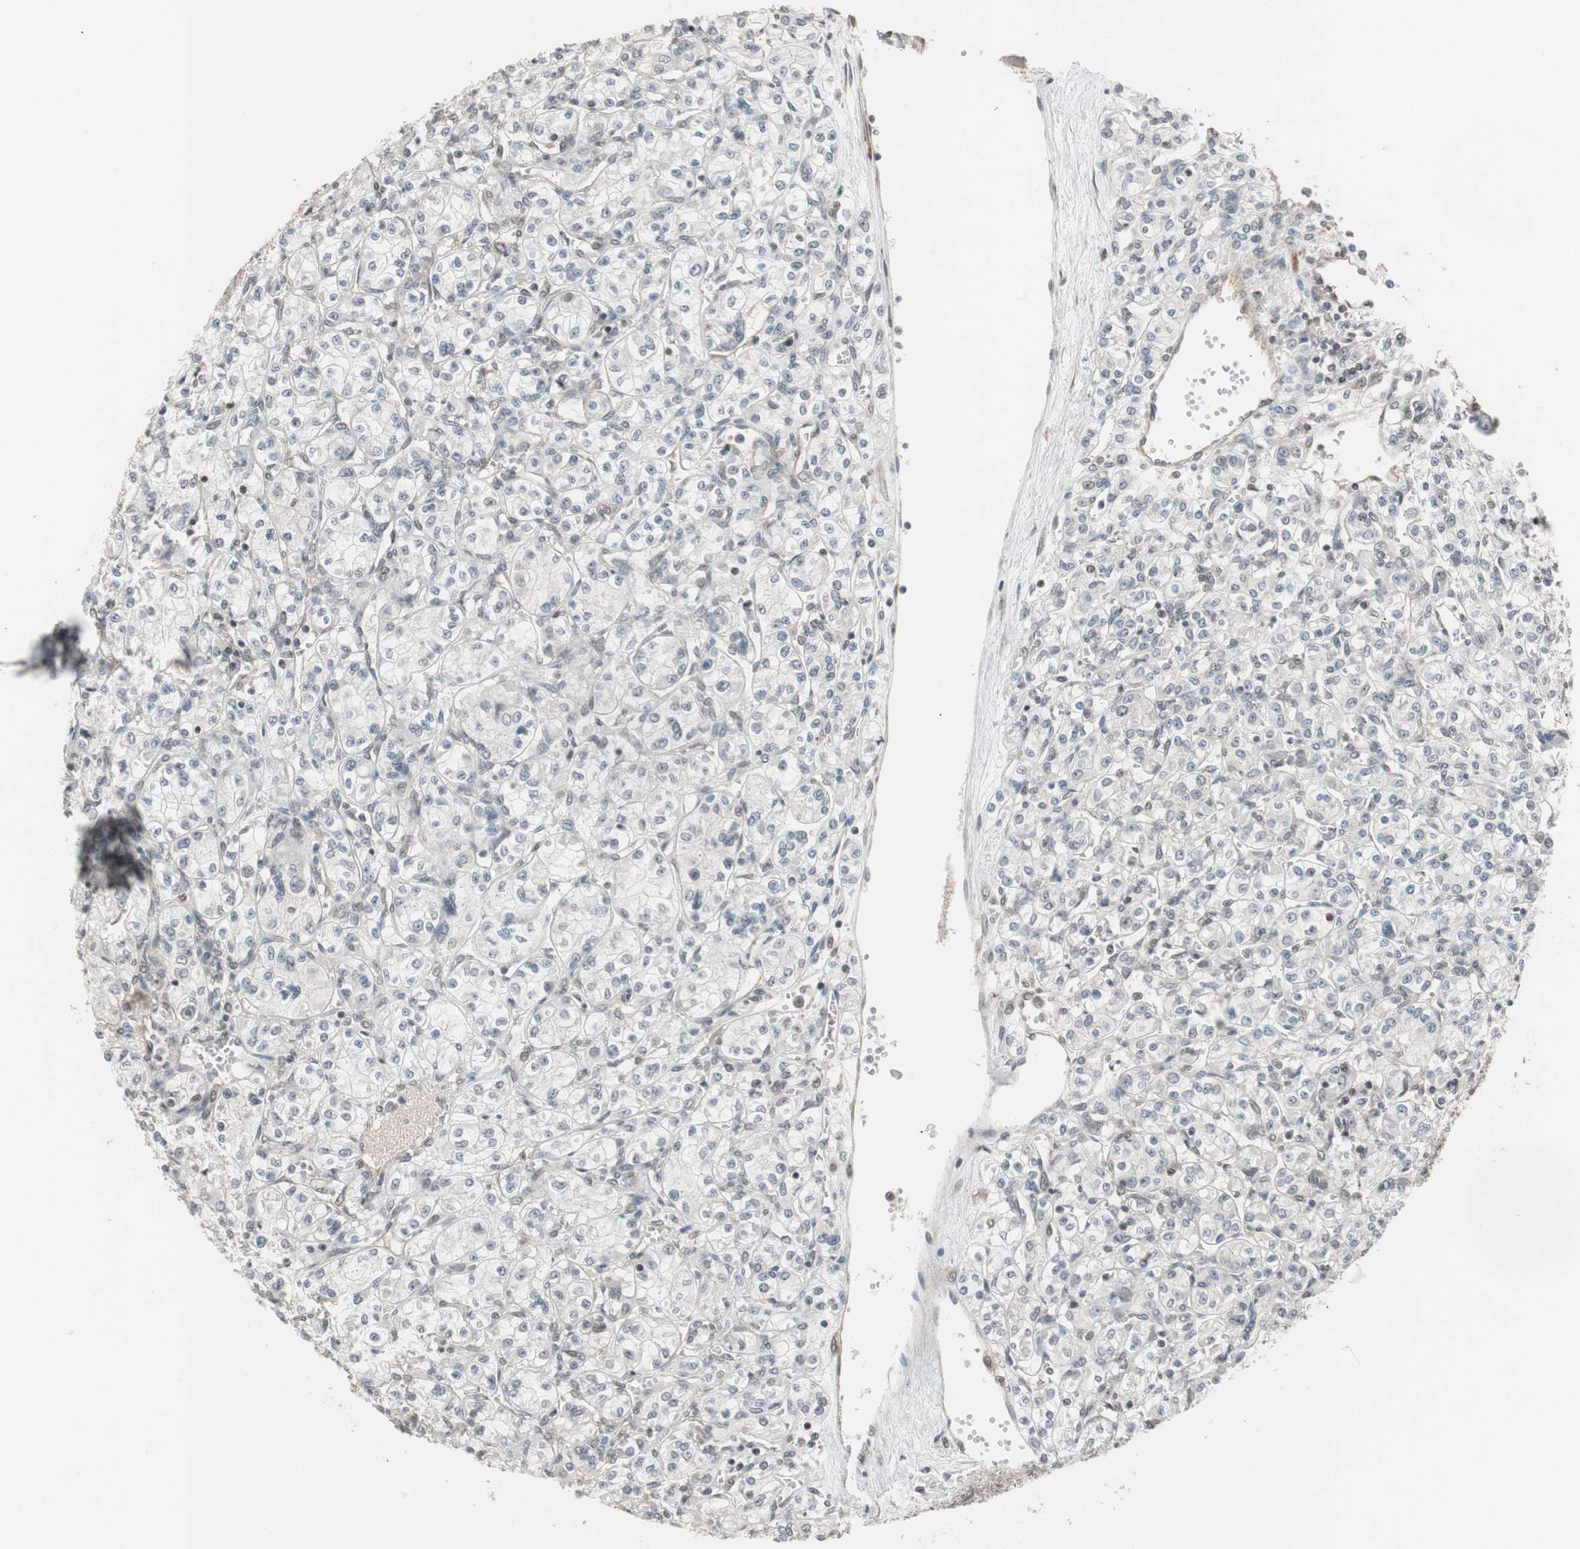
{"staining": {"intensity": "weak", "quantity": "<25%", "location": "nuclear"}, "tissue": "renal cancer", "cell_type": "Tumor cells", "image_type": "cancer", "snomed": [{"axis": "morphology", "description": "Adenocarcinoma, NOS"}, {"axis": "topography", "description": "Kidney"}], "caption": "An immunohistochemistry histopathology image of adenocarcinoma (renal) is shown. There is no staining in tumor cells of adenocarcinoma (renal). (DAB (3,3'-diaminobenzidine) immunohistochemistry (IHC) with hematoxylin counter stain).", "gene": "DRAP1", "patient": {"sex": "male", "age": 77}}